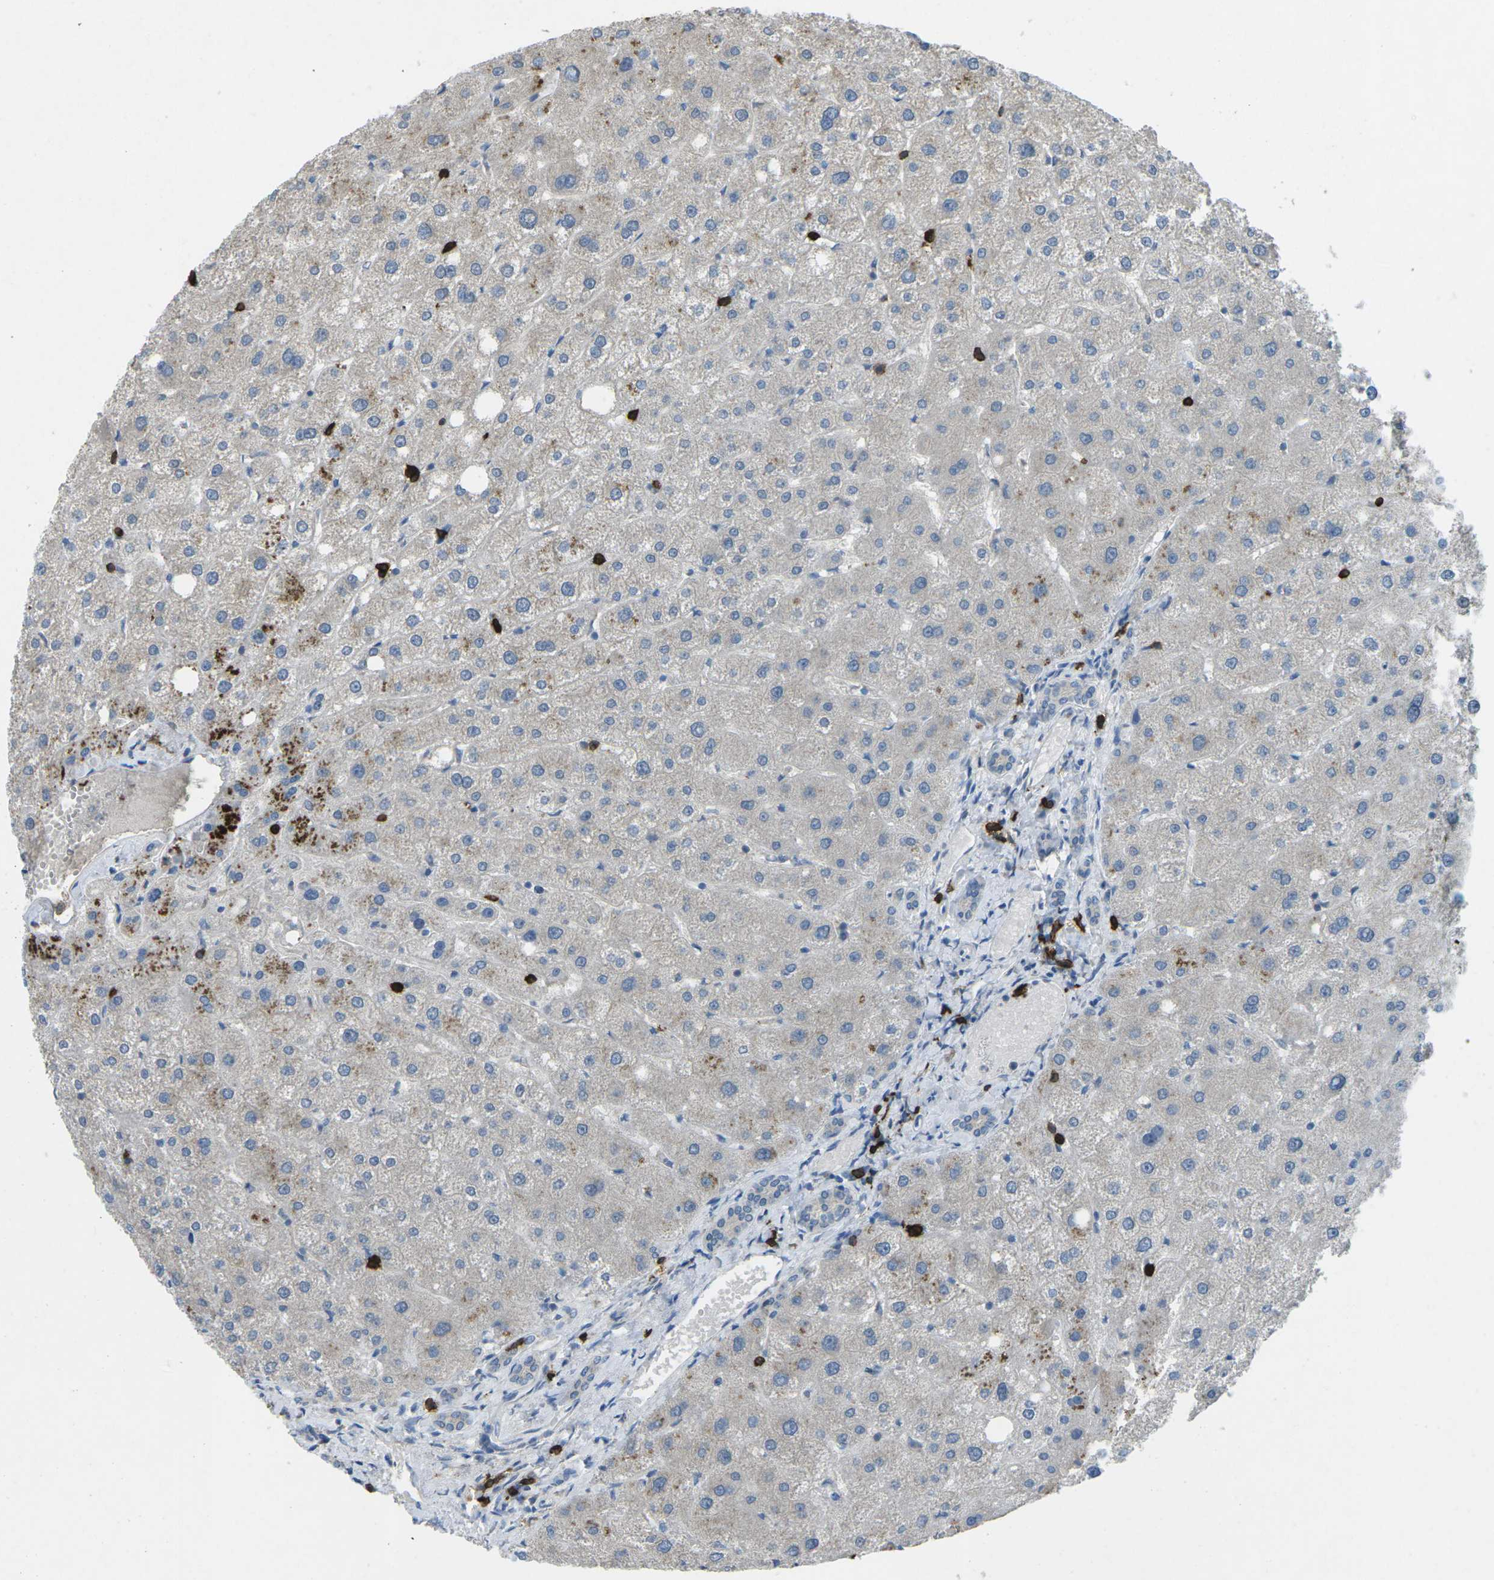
{"staining": {"intensity": "negative", "quantity": "none", "location": "none"}, "tissue": "liver", "cell_type": "Cholangiocytes", "image_type": "normal", "snomed": [{"axis": "morphology", "description": "Normal tissue, NOS"}, {"axis": "topography", "description": "Liver"}], "caption": "The histopathology image demonstrates no significant staining in cholangiocytes of liver.", "gene": "CD19", "patient": {"sex": "male", "age": 73}}